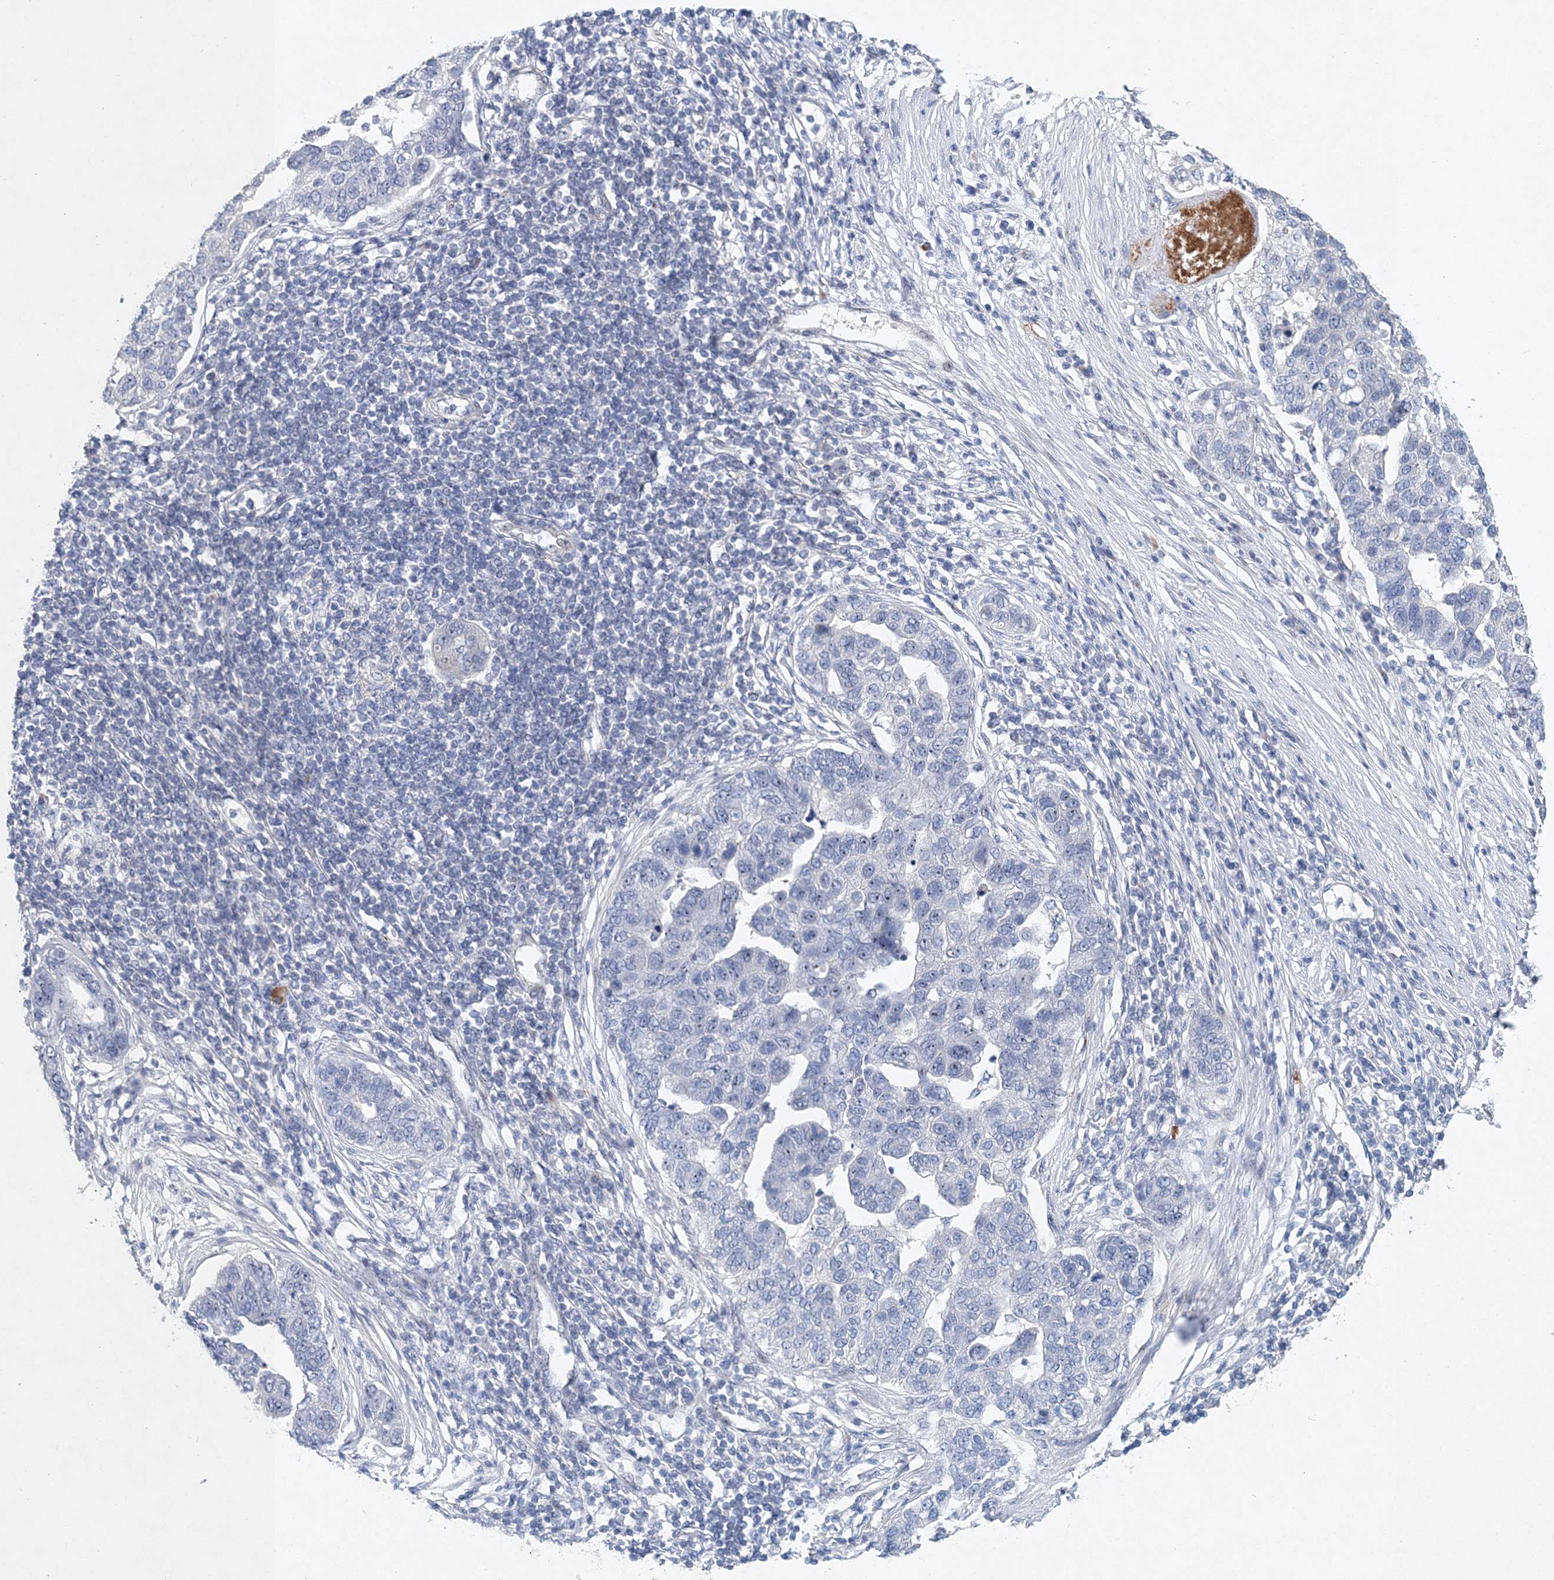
{"staining": {"intensity": "negative", "quantity": "none", "location": "none"}, "tissue": "pancreatic cancer", "cell_type": "Tumor cells", "image_type": "cancer", "snomed": [{"axis": "morphology", "description": "Adenocarcinoma, NOS"}, {"axis": "topography", "description": "Pancreas"}], "caption": "Immunohistochemistry (IHC) histopathology image of pancreatic cancer stained for a protein (brown), which reveals no positivity in tumor cells.", "gene": "UIMC1", "patient": {"sex": "female", "age": 61}}